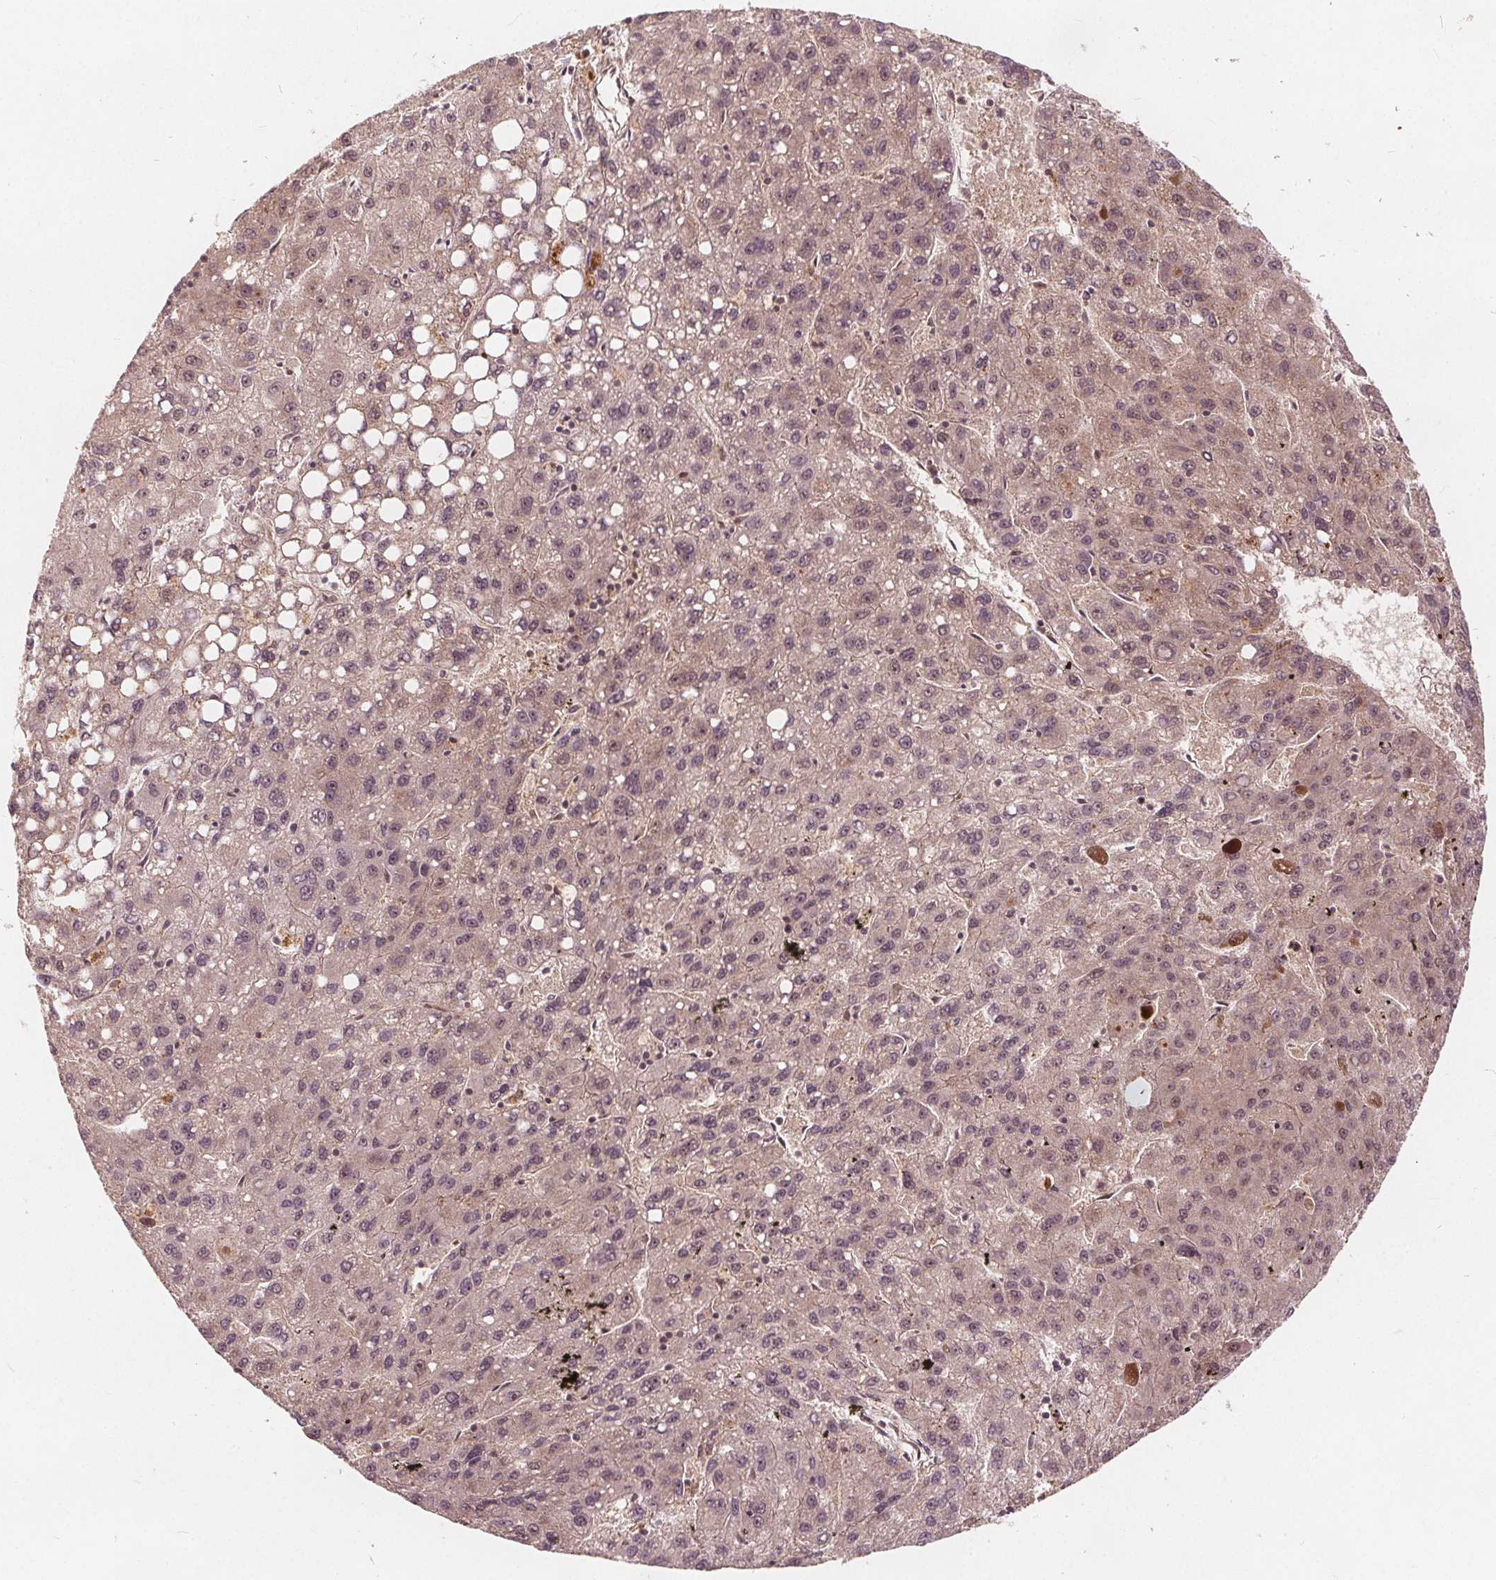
{"staining": {"intensity": "negative", "quantity": "none", "location": "none"}, "tissue": "liver cancer", "cell_type": "Tumor cells", "image_type": "cancer", "snomed": [{"axis": "morphology", "description": "Carcinoma, Hepatocellular, NOS"}, {"axis": "topography", "description": "Liver"}], "caption": "The image reveals no staining of tumor cells in liver cancer. (DAB immunohistochemistry (IHC), high magnification).", "gene": "PPP1CB", "patient": {"sex": "female", "age": 82}}